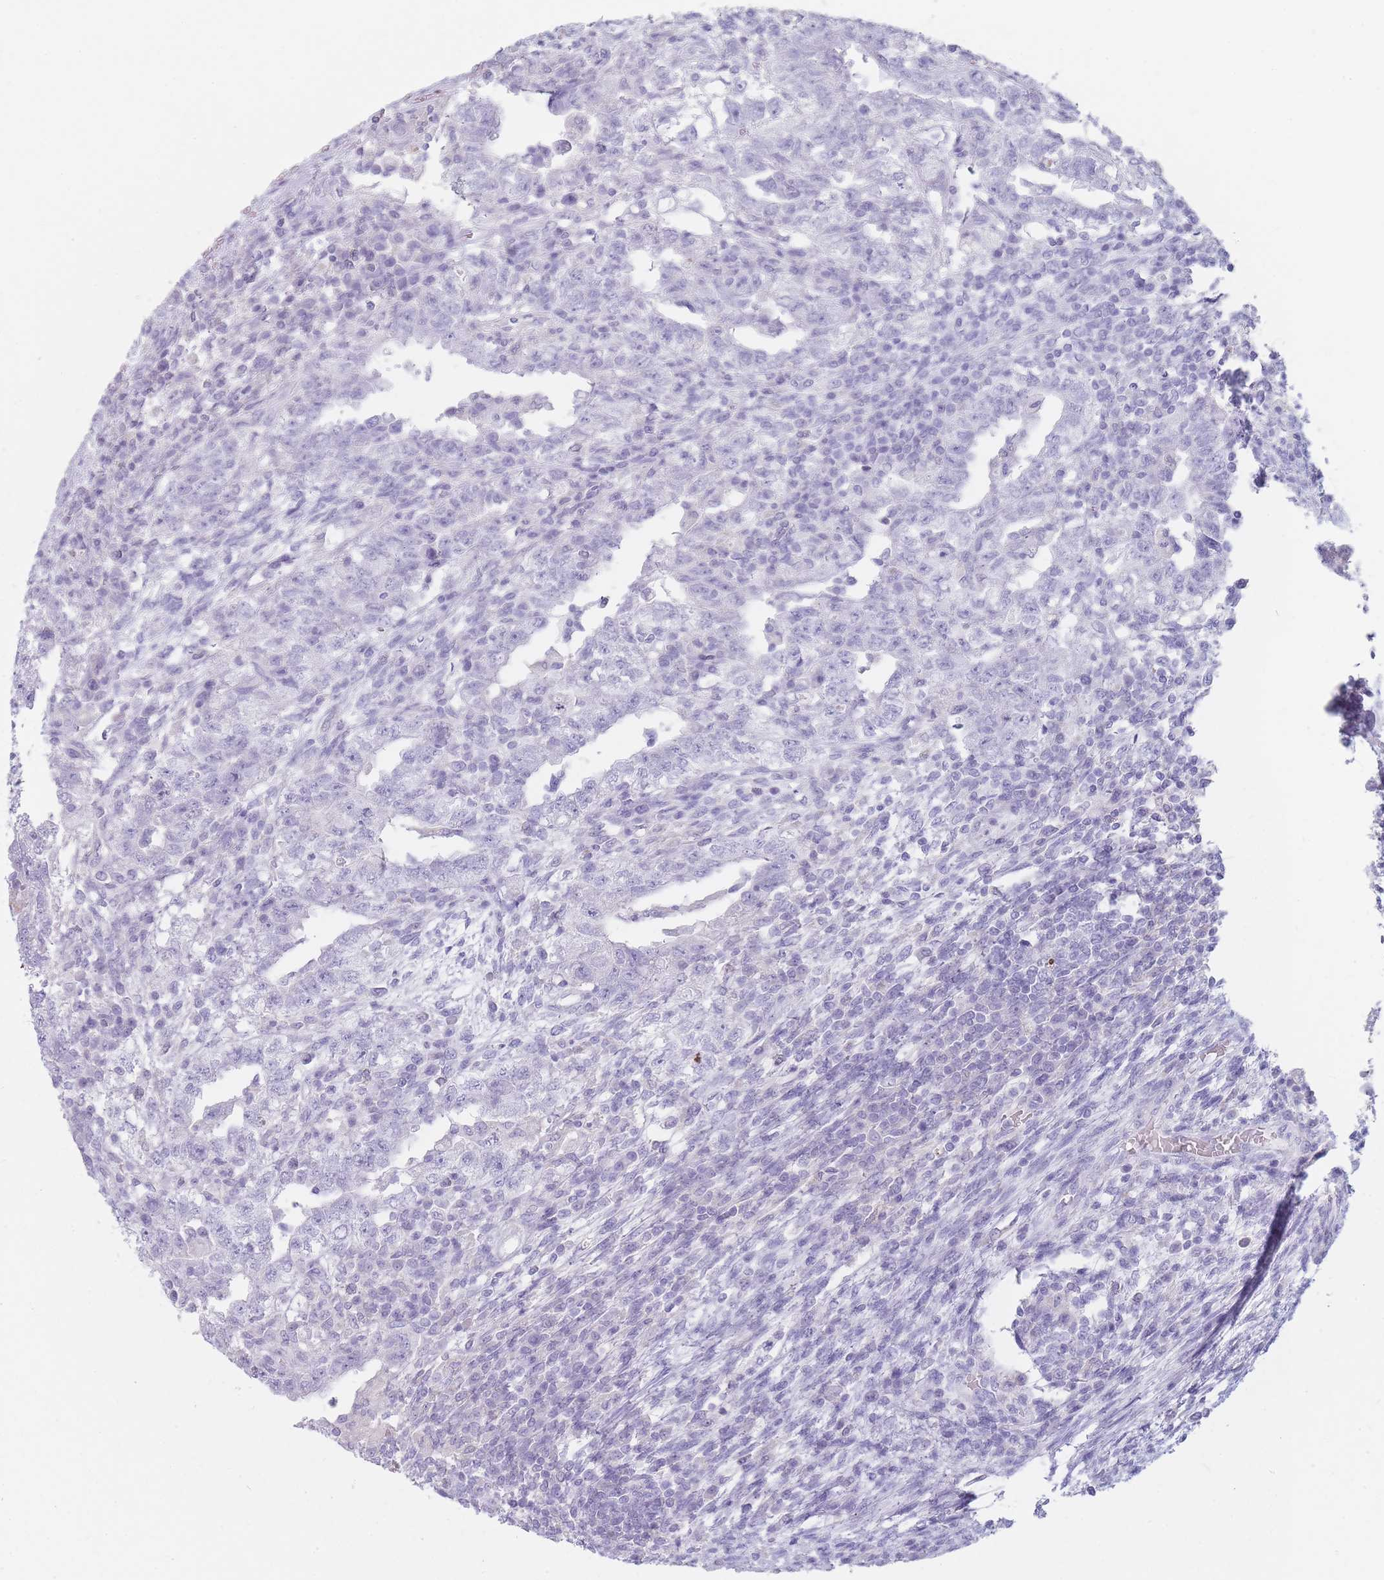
{"staining": {"intensity": "negative", "quantity": "none", "location": "none"}, "tissue": "testis cancer", "cell_type": "Tumor cells", "image_type": "cancer", "snomed": [{"axis": "morphology", "description": "Carcinoma, Embryonal, NOS"}, {"axis": "topography", "description": "Testis"}], "caption": "Testis cancer was stained to show a protein in brown. There is no significant expression in tumor cells.", "gene": "GPR12", "patient": {"sex": "male", "age": 26}}